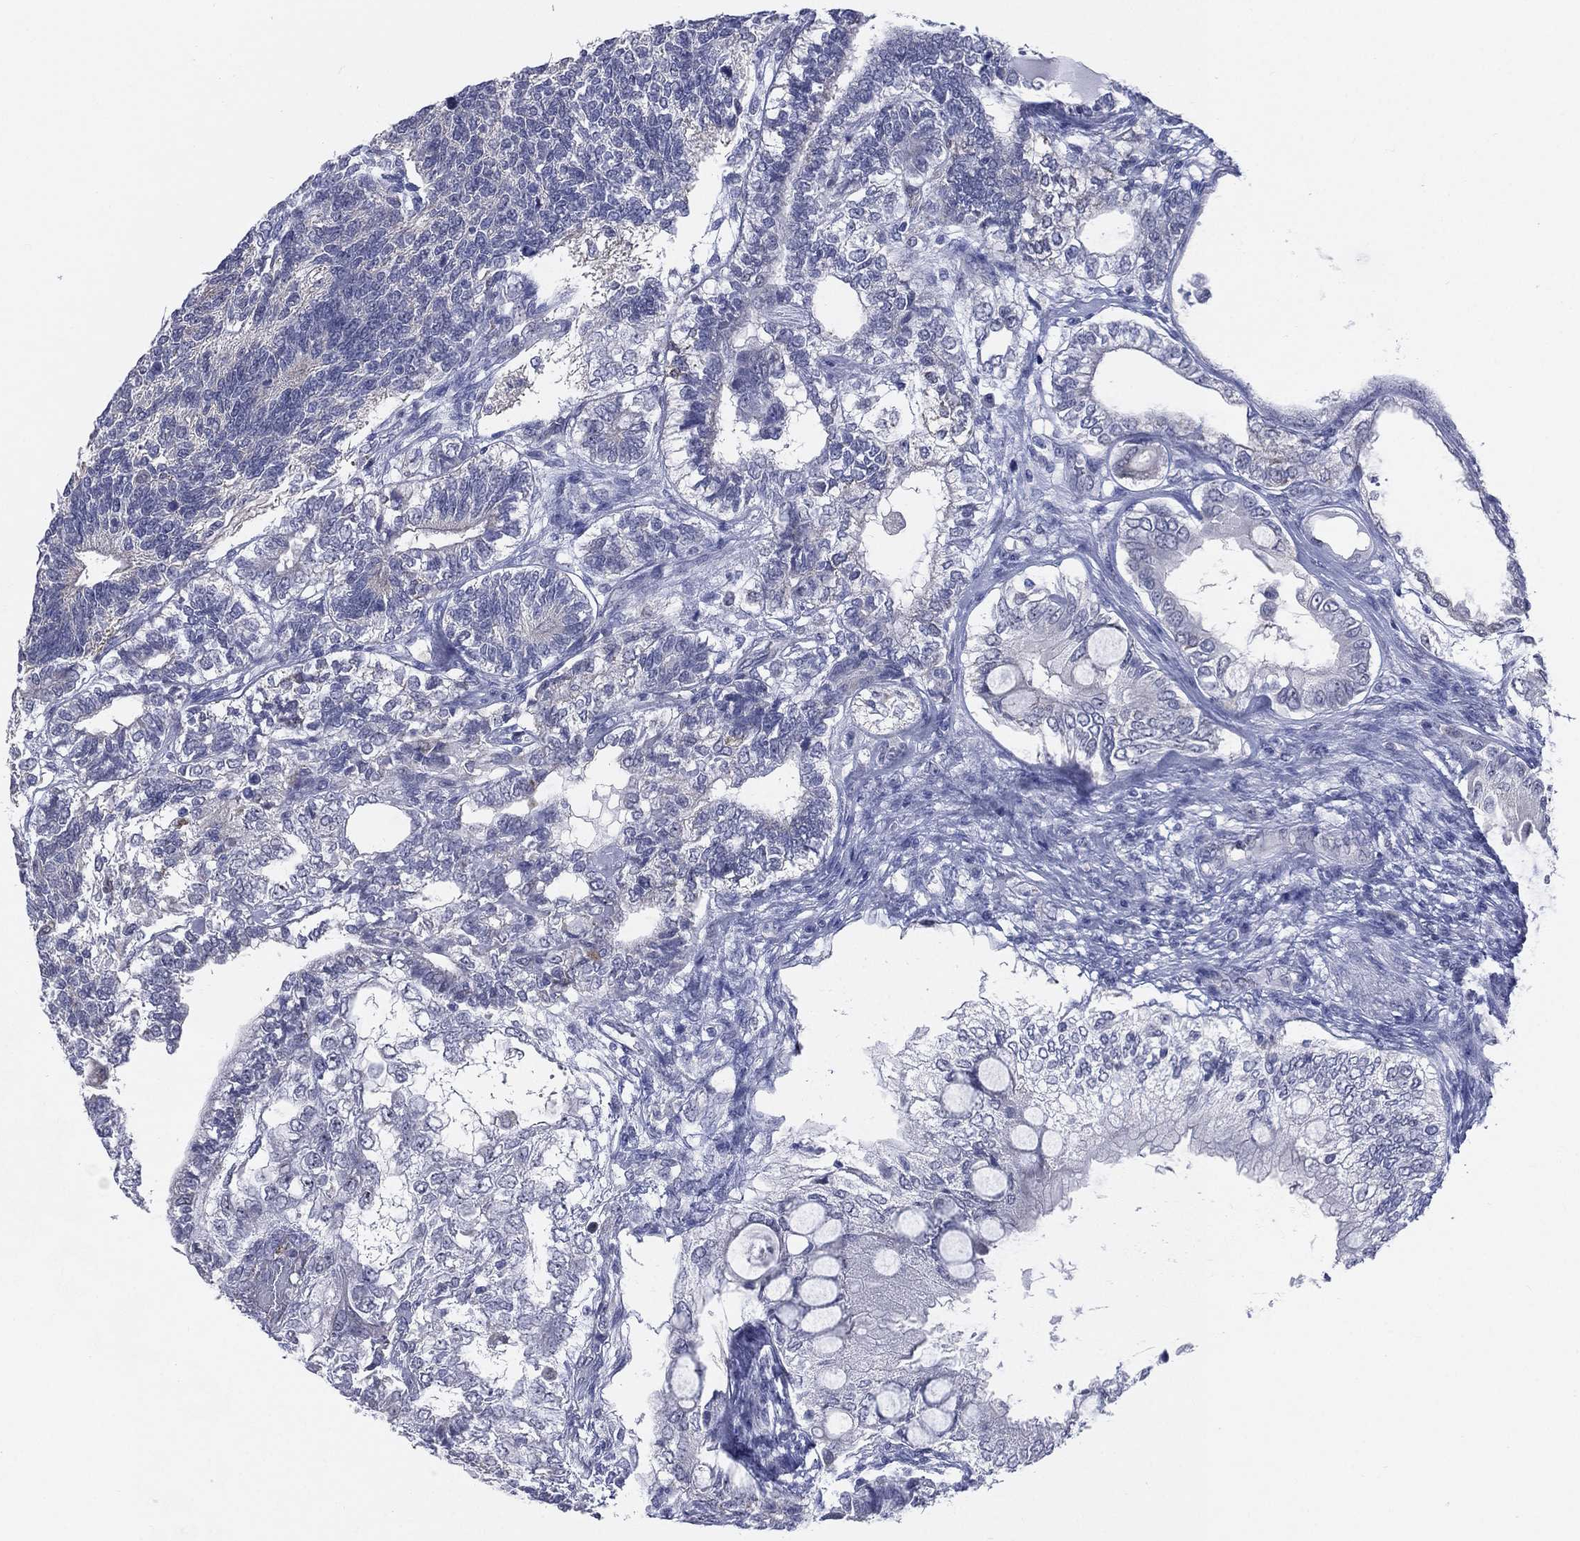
{"staining": {"intensity": "negative", "quantity": "none", "location": "none"}, "tissue": "testis cancer", "cell_type": "Tumor cells", "image_type": "cancer", "snomed": [{"axis": "morphology", "description": "Seminoma, NOS"}, {"axis": "morphology", "description": "Carcinoma, Embryonal, NOS"}, {"axis": "topography", "description": "Testis"}], "caption": "This is an immunohistochemistry image of embryonal carcinoma (testis). There is no positivity in tumor cells.", "gene": "AKAP3", "patient": {"sex": "male", "age": 41}}